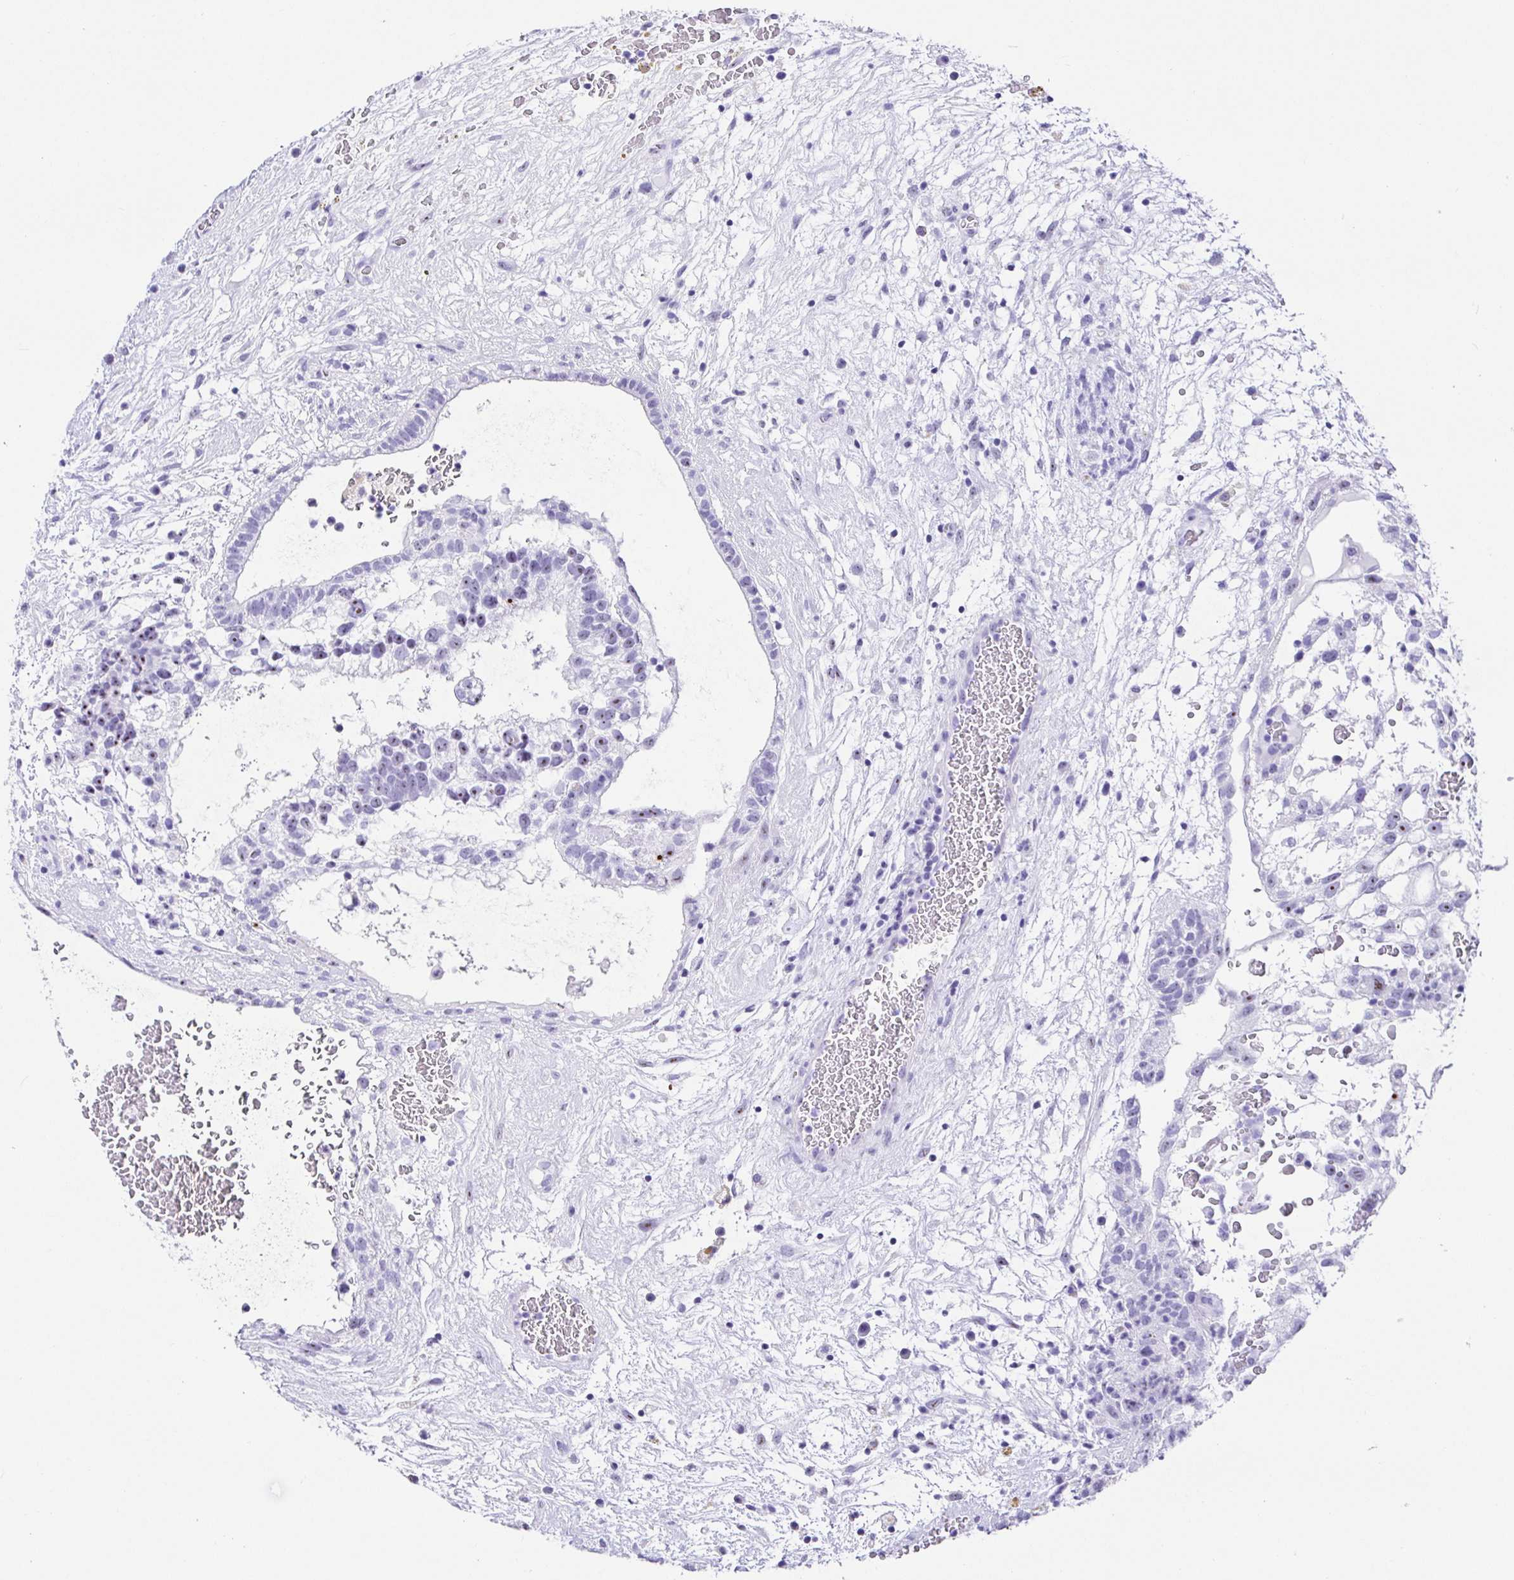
{"staining": {"intensity": "negative", "quantity": "none", "location": "none"}, "tissue": "testis cancer", "cell_type": "Tumor cells", "image_type": "cancer", "snomed": [{"axis": "morphology", "description": "Normal tissue, NOS"}, {"axis": "morphology", "description": "Carcinoma, Embryonal, NOS"}, {"axis": "topography", "description": "Testis"}], "caption": "An immunohistochemistry (IHC) photomicrograph of testis embryonal carcinoma is shown. There is no staining in tumor cells of testis embryonal carcinoma.", "gene": "PRAMEF19", "patient": {"sex": "male", "age": 32}}